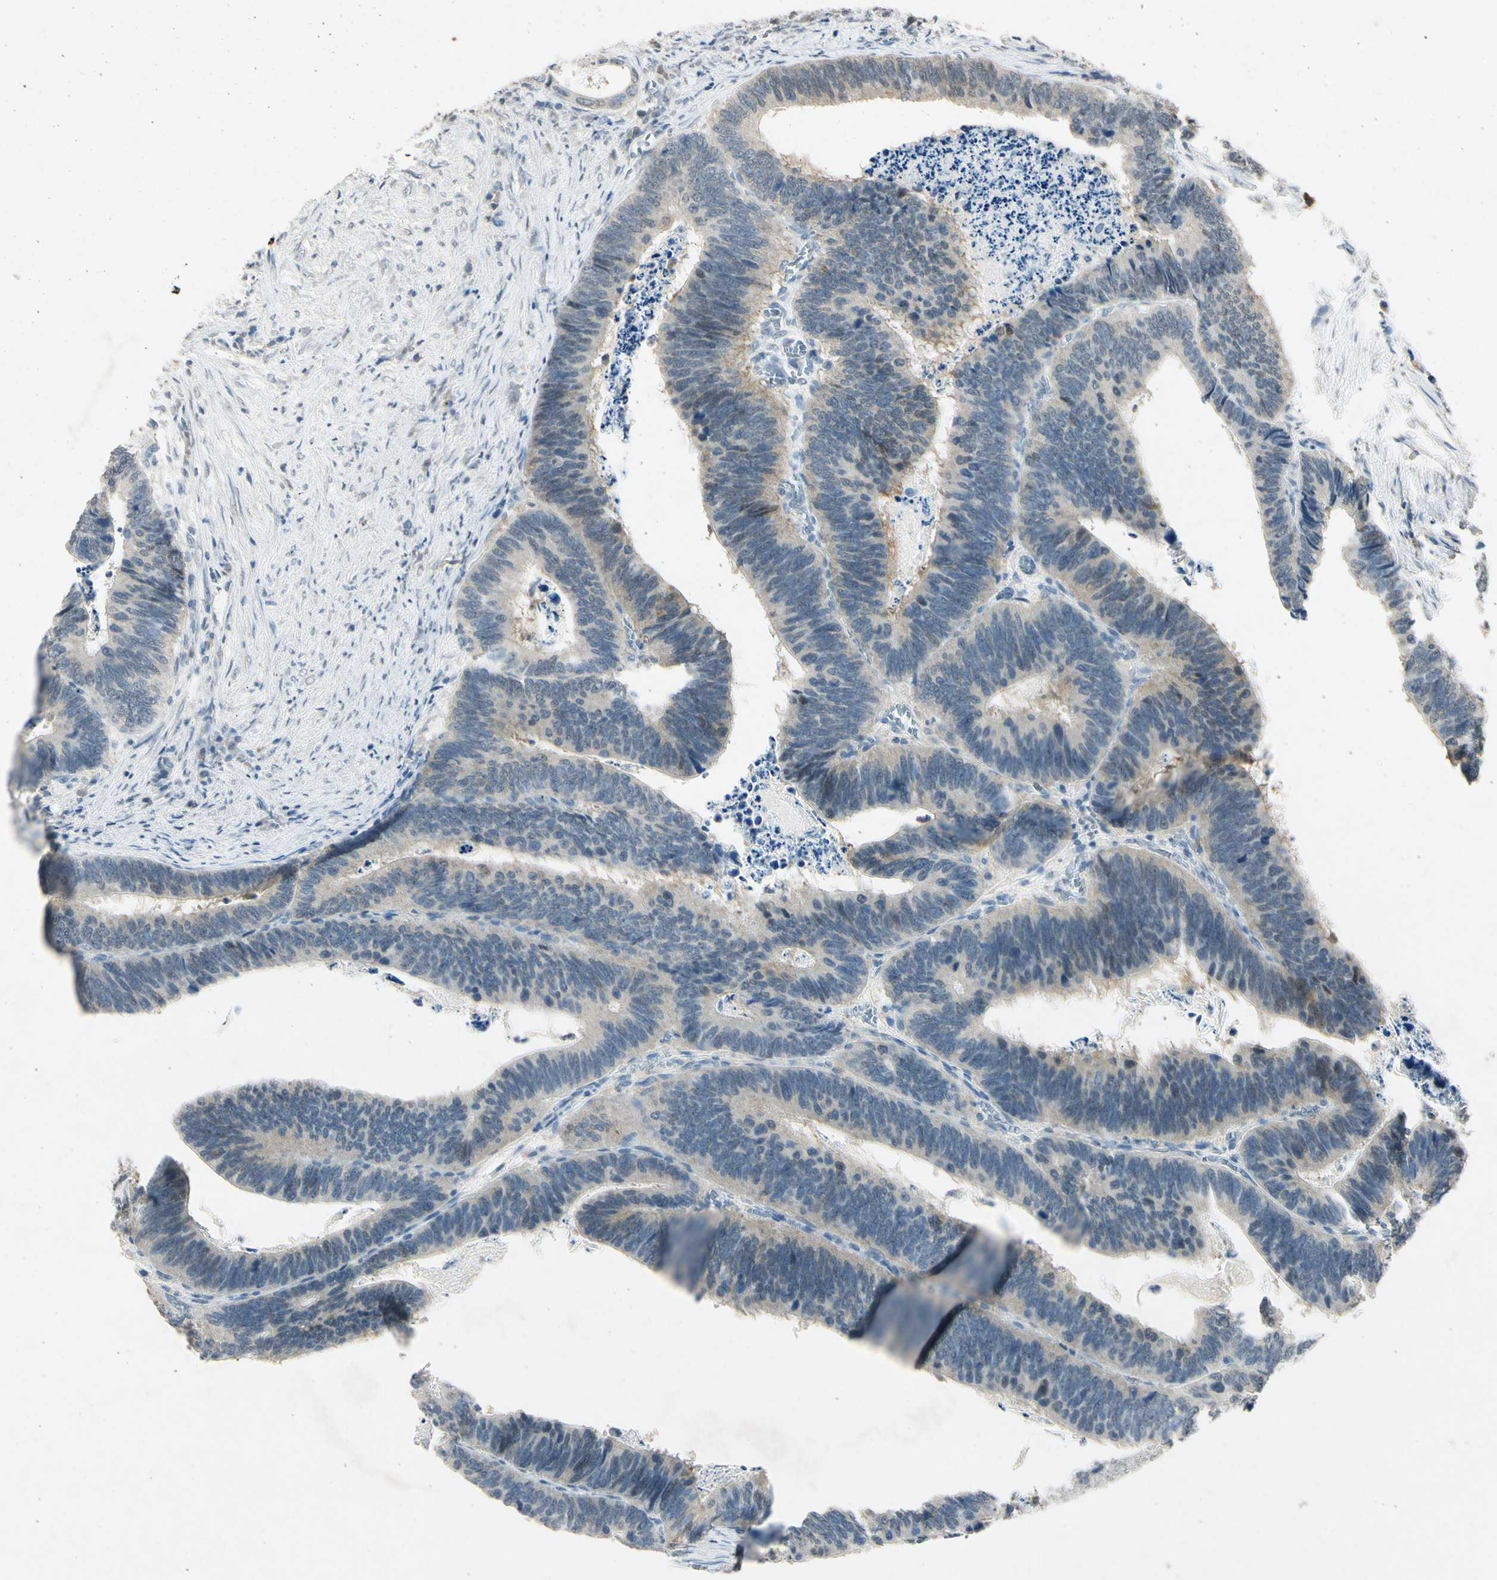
{"staining": {"intensity": "weak", "quantity": "<25%", "location": "cytoplasmic/membranous"}, "tissue": "colorectal cancer", "cell_type": "Tumor cells", "image_type": "cancer", "snomed": [{"axis": "morphology", "description": "Adenocarcinoma, NOS"}, {"axis": "topography", "description": "Colon"}], "caption": "Protein analysis of colorectal cancer (adenocarcinoma) demonstrates no significant positivity in tumor cells.", "gene": "HSPA1B", "patient": {"sex": "male", "age": 72}}